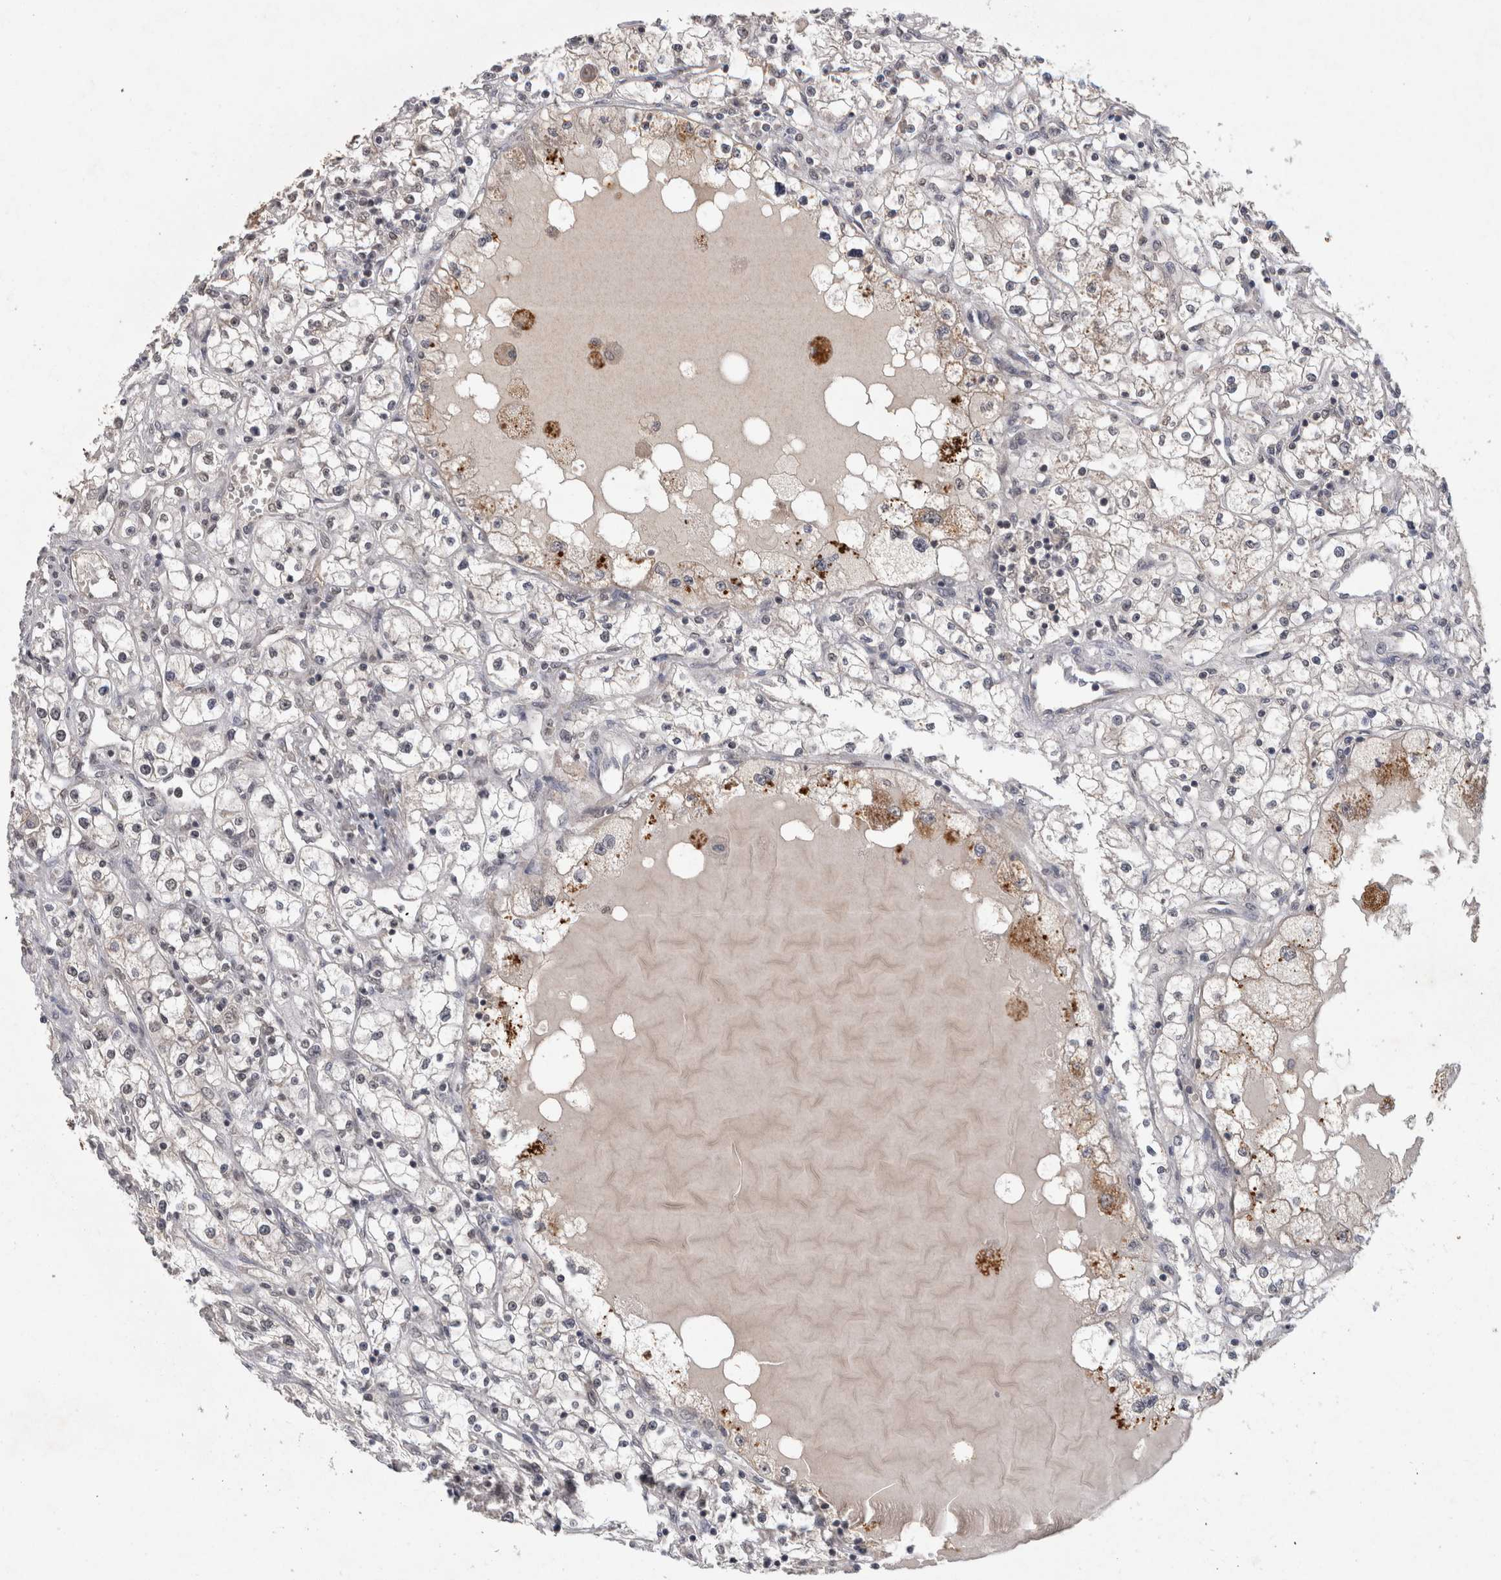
{"staining": {"intensity": "negative", "quantity": "none", "location": "none"}, "tissue": "renal cancer", "cell_type": "Tumor cells", "image_type": "cancer", "snomed": [{"axis": "morphology", "description": "Adenocarcinoma, NOS"}, {"axis": "topography", "description": "Kidney"}], "caption": "IHC photomicrograph of human renal cancer (adenocarcinoma) stained for a protein (brown), which reveals no positivity in tumor cells.", "gene": "RHPN1", "patient": {"sex": "male", "age": 56}}